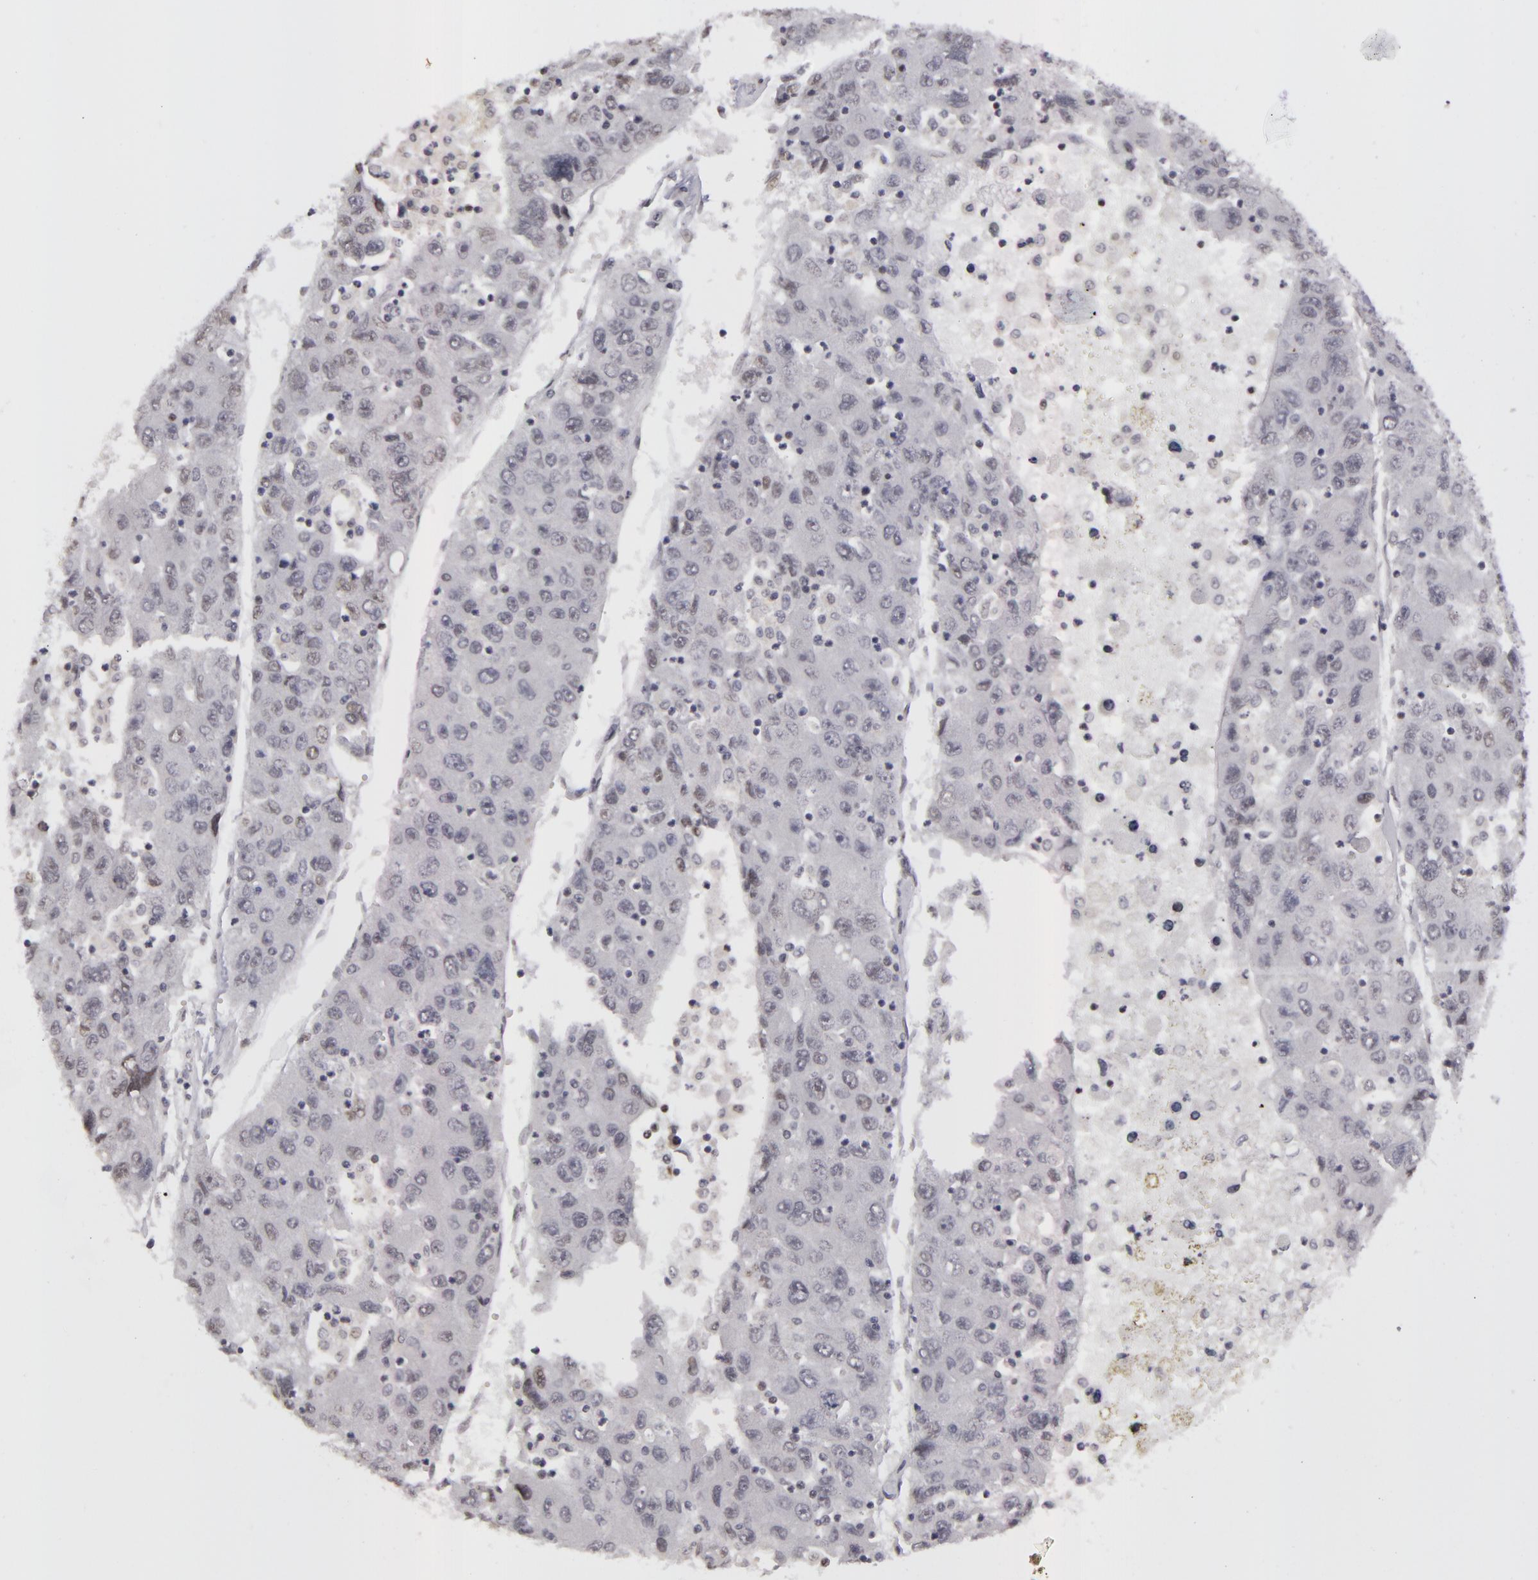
{"staining": {"intensity": "negative", "quantity": "none", "location": "none"}, "tissue": "liver cancer", "cell_type": "Tumor cells", "image_type": "cancer", "snomed": [{"axis": "morphology", "description": "Carcinoma, Hepatocellular, NOS"}, {"axis": "topography", "description": "Liver"}], "caption": "A high-resolution image shows IHC staining of liver cancer, which reveals no significant staining in tumor cells. Nuclei are stained in blue.", "gene": "RRP7A", "patient": {"sex": "male", "age": 49}}